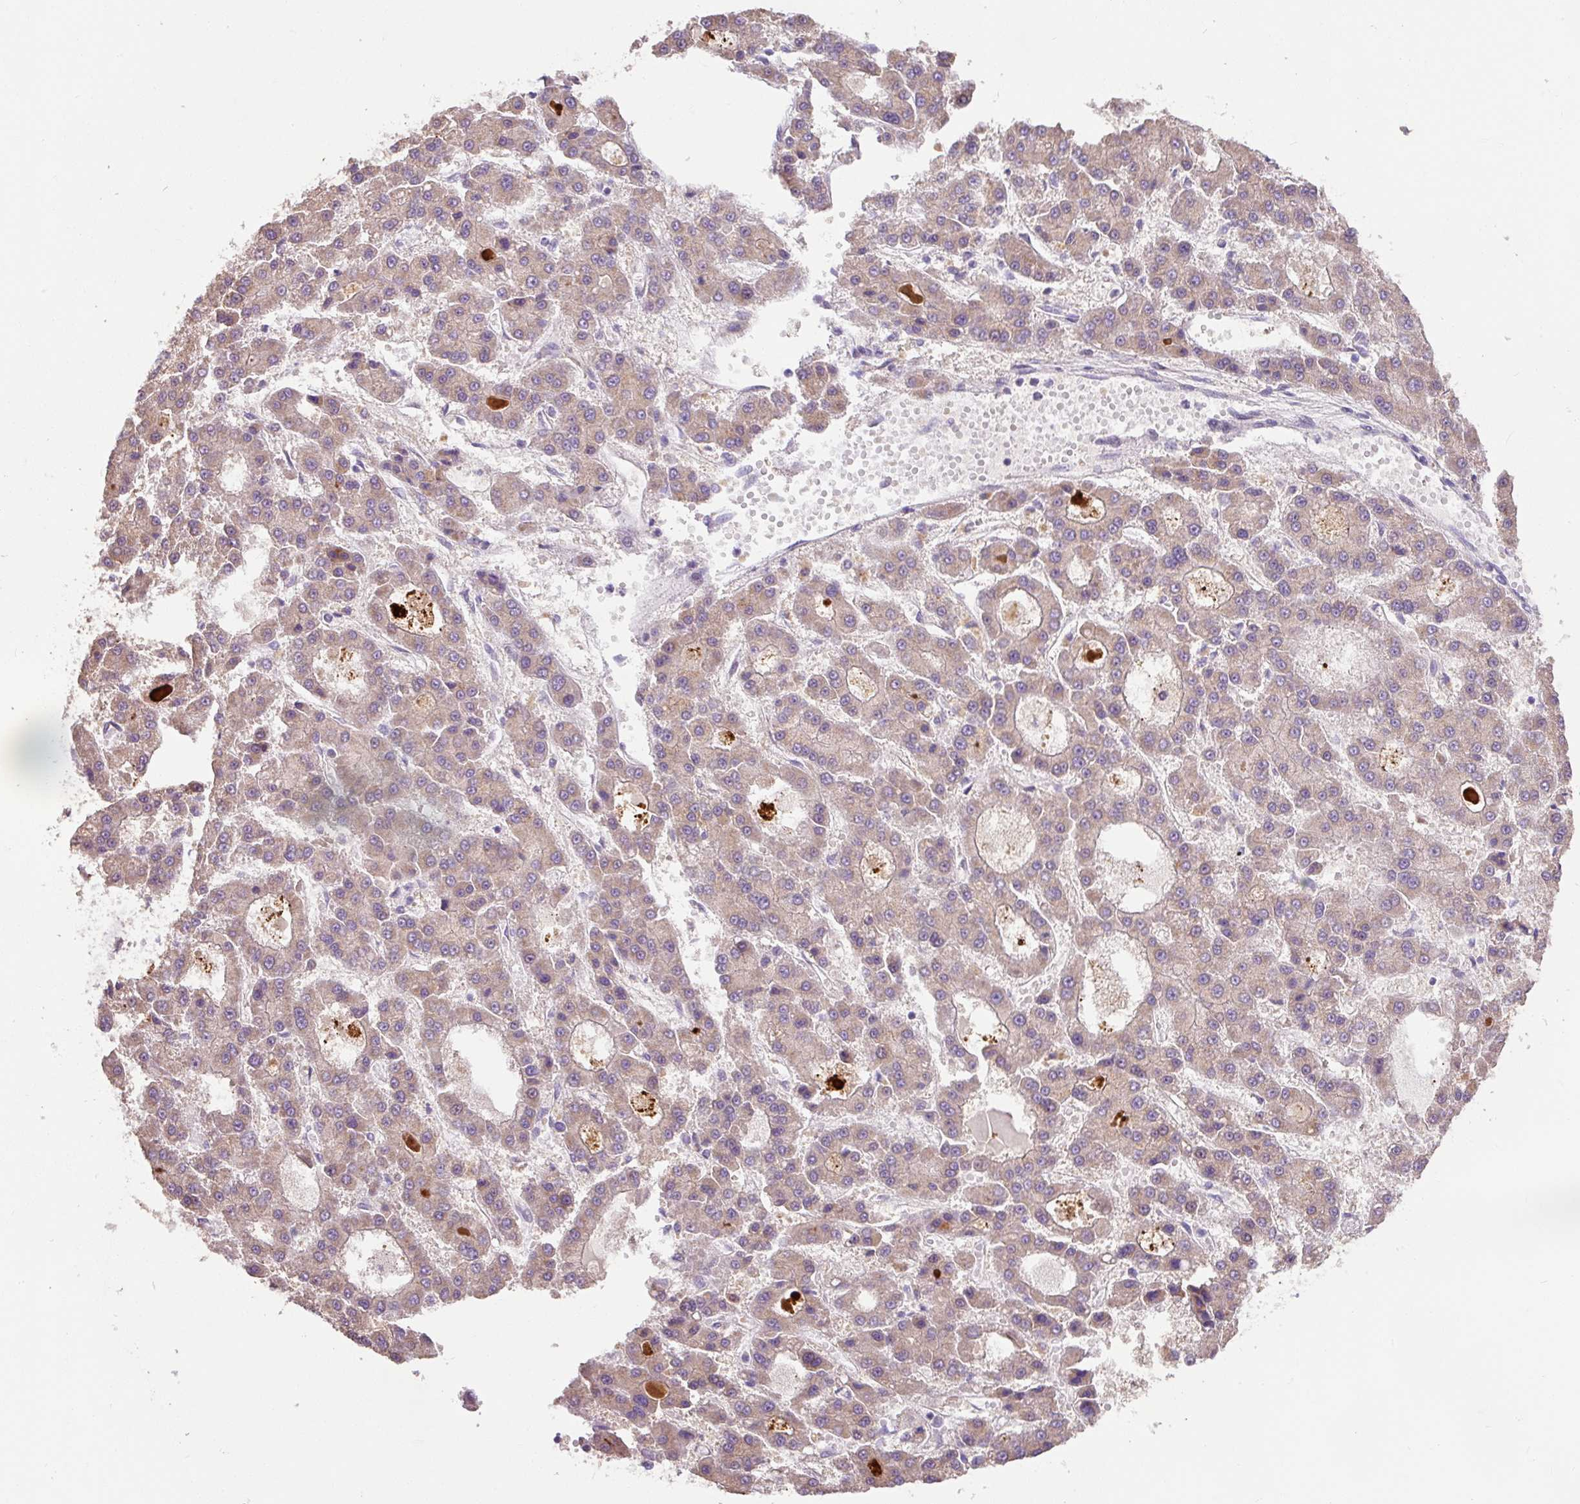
{"staining": {"intensity": "weak", "quantity": ">75%", "location": "cytoplasmic/membranous"}, "tissue": "liver cancer", "cell_type": "Tumor cells", "image_type": "cancer", "snomed": [{"axis": "morphology", "description": "Carcinoma, Hepatocellular, NOS"}, {"axis": "topography", "description": "Liver"}], "caption": "Tumor cells display weak cytoplasmic/membranous staining in about >75% of cells in liver cancer (hepatocellular carcinoma).", "gene": "SARS2", "patient": {"sex": "male", "age": 70}}